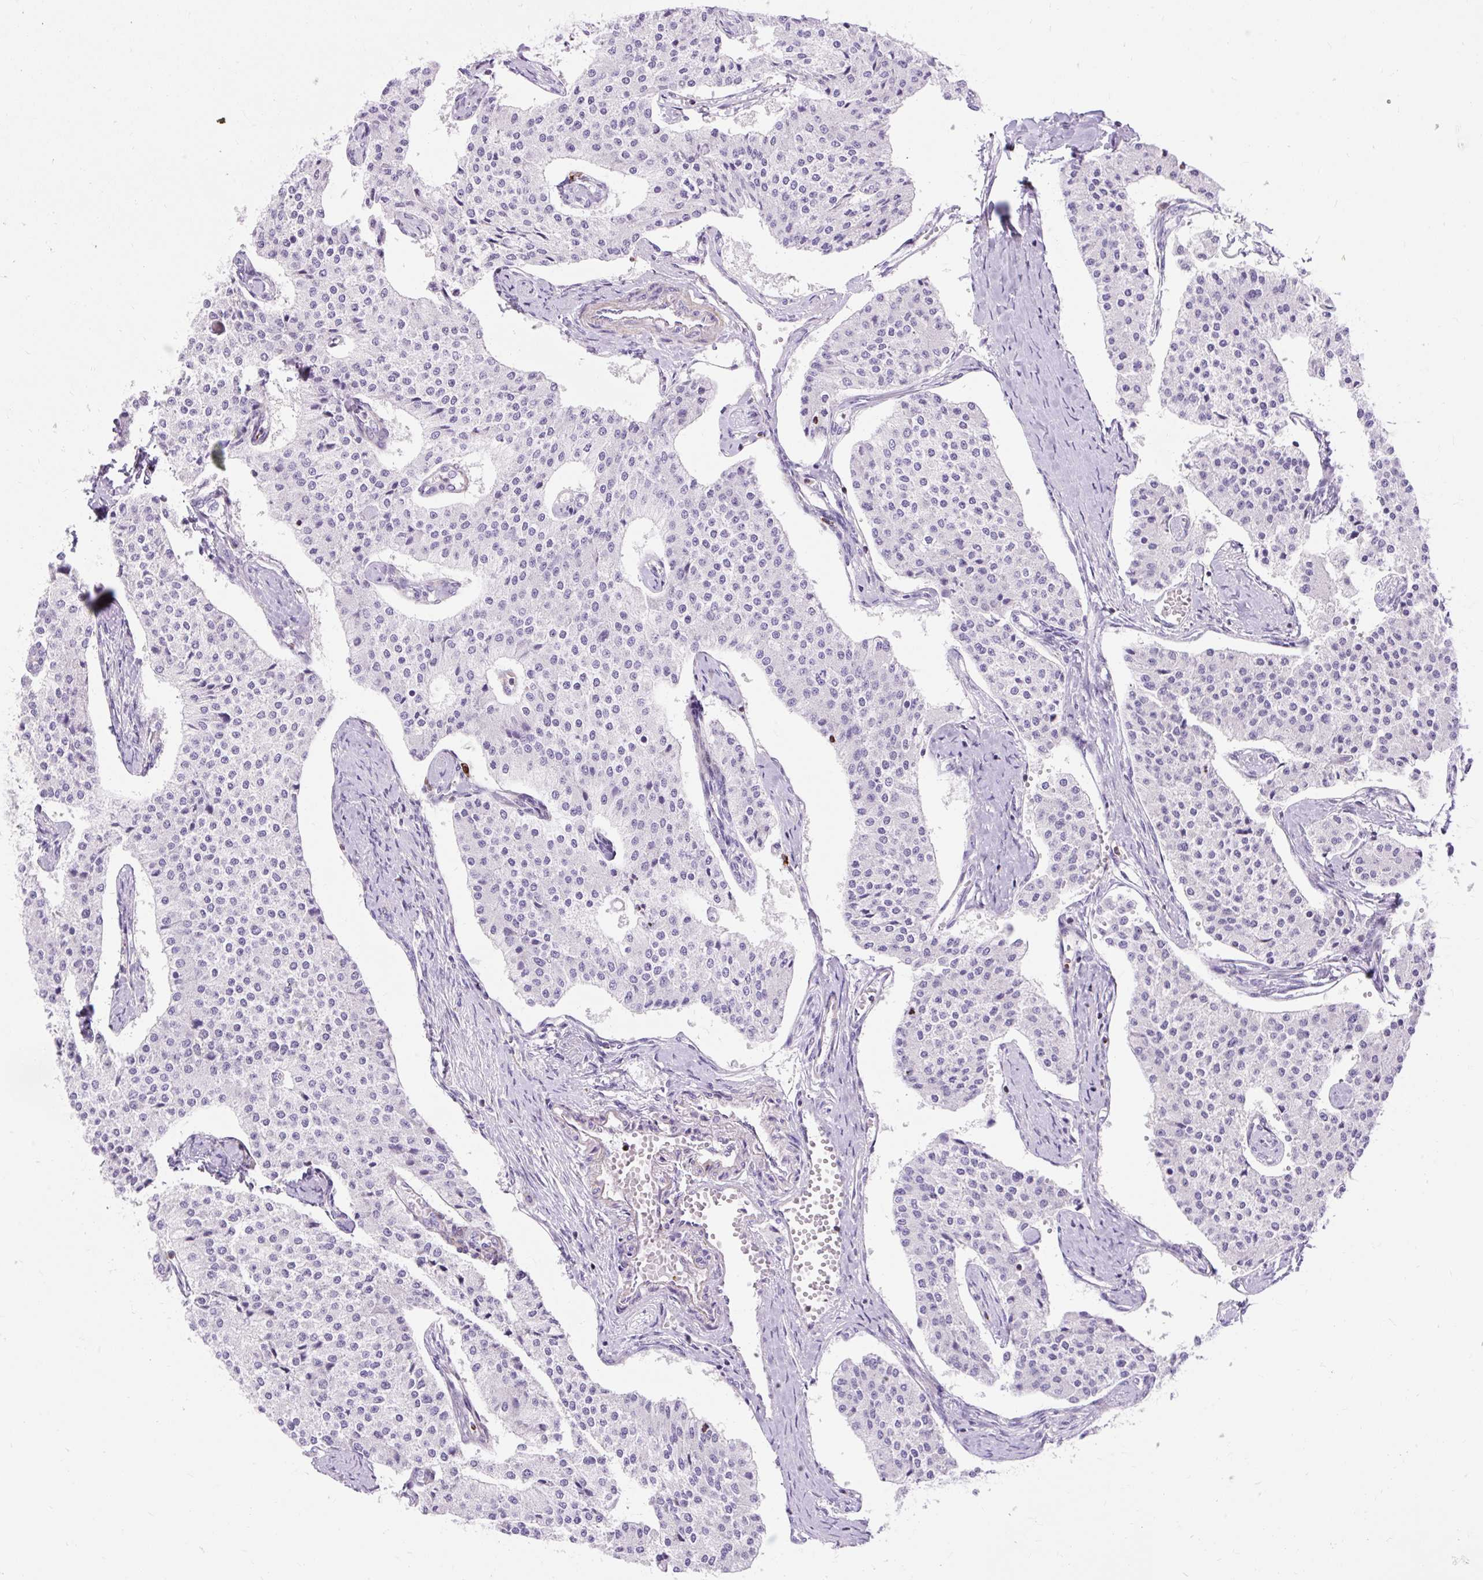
{"staining": {"intensity": "negative", "quantity": "none", "location": "none"}, "tissue": "carcinoid", "cell_type": "Tumor cells", "image_type": "cancer", "snomed": [{"axis": "morphology", "description": "Carcinoid, malignant, NOS"}, {"axis": "topography", "description": "Colon"}], "caption": "This is an IHC photomicrograph of human carcinoid. There is no positivity in tumor cells.", "gene": "CORO7-PAM16", "patient": {"sex": "female", "age": 52}}